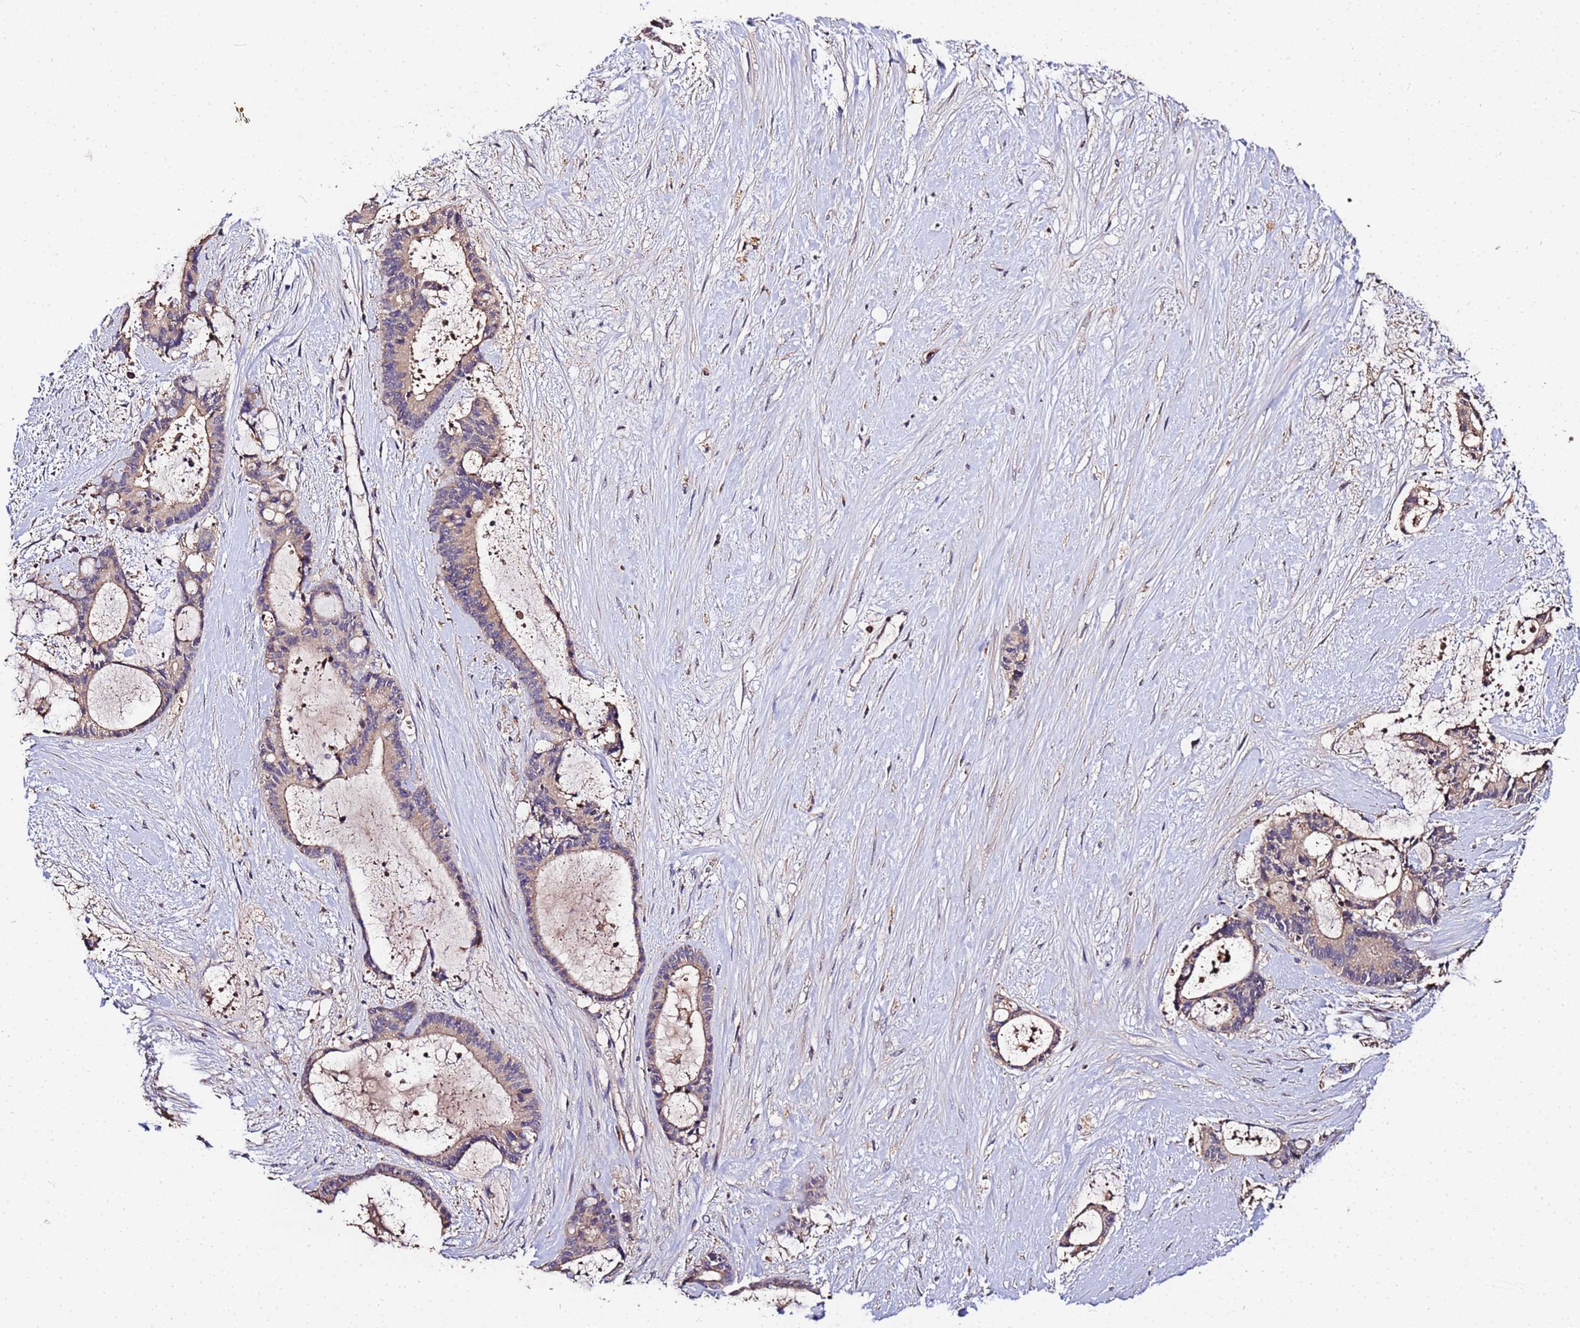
{"staining": {"intensity": "weak", "quantity": "25%-75%", "location": "cytoplasmic/membranous"}, "tissue": "liver cancer", "cell_type": "Tumor cells", "image_type": "cancer", "snomed": [{"axis": "morphology", "description": "Normal tissue, NOS"}, {"axis": "morphology", "description": "Cholangiocarcinoma"}, {"axis": "topography", "description": "Liver"}, {"axis": "topography", "description": "Peripheral nerve tissue"}], "caption": "The histopathology image displays staining of liver cholangiocarcinoma, revealing weak cytoplasmic/membranous protein positivity (brown color) within tumor cells.", "gene": "MTERF1", "patient": {"sex": "female", "age": 73}}